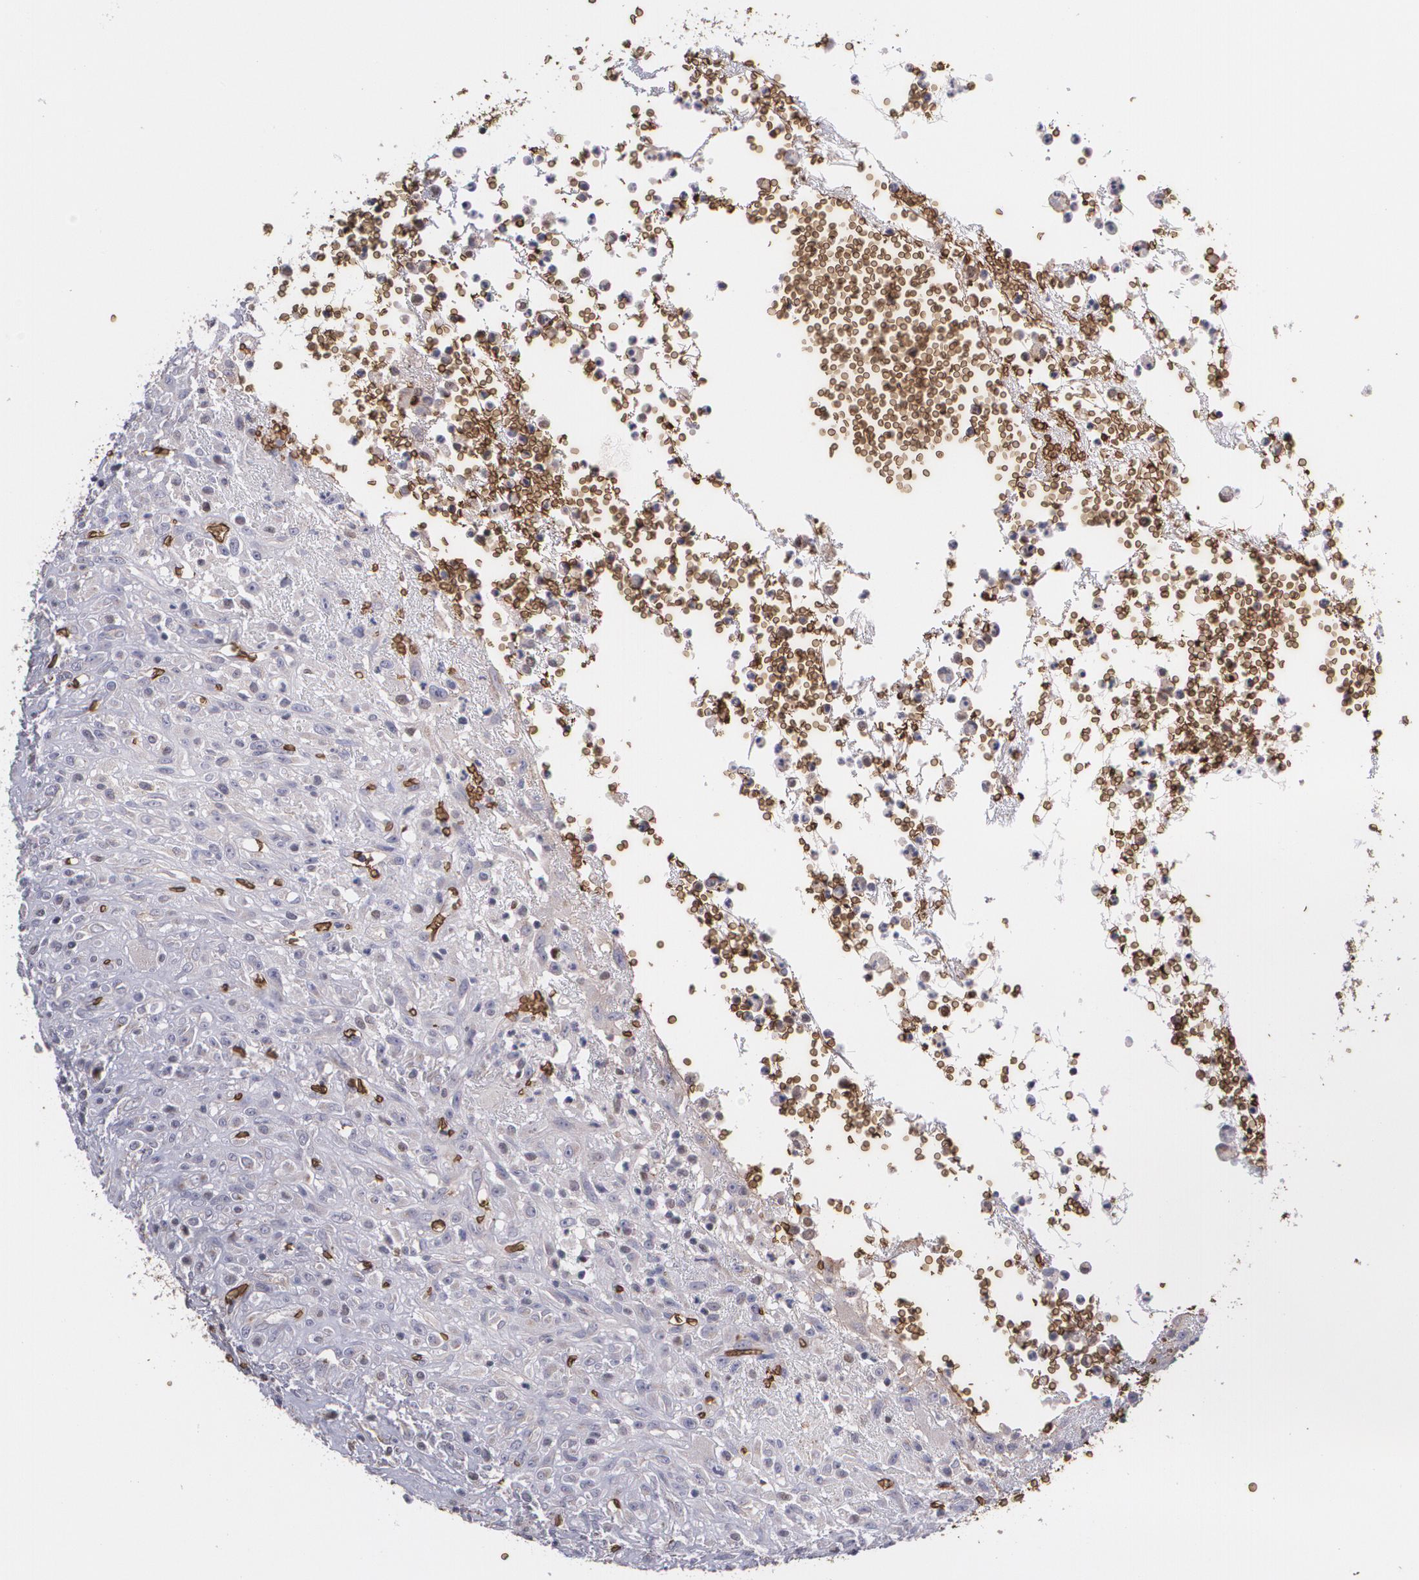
{"staining": {"intensity": "weak", "quantity": ">75%", "location": "cytoplasmic/membranous"}, "tissue": "glioma", "cell_type": "Tumor cells", "image_type": "cancer", "snomed": [{"axis": "morphology", "description": "Glioma, malignant, High grade"}, {"axis": "topography", "description": "Brain"}], "caption": "Glioma stained for a protein (brown) demonstrates weak cytoplasmic/membranous positive staining in approximately >75% of tumor cells.", "gene": "SLC2A1", "patient": {"sex": "male", "age": 66}}